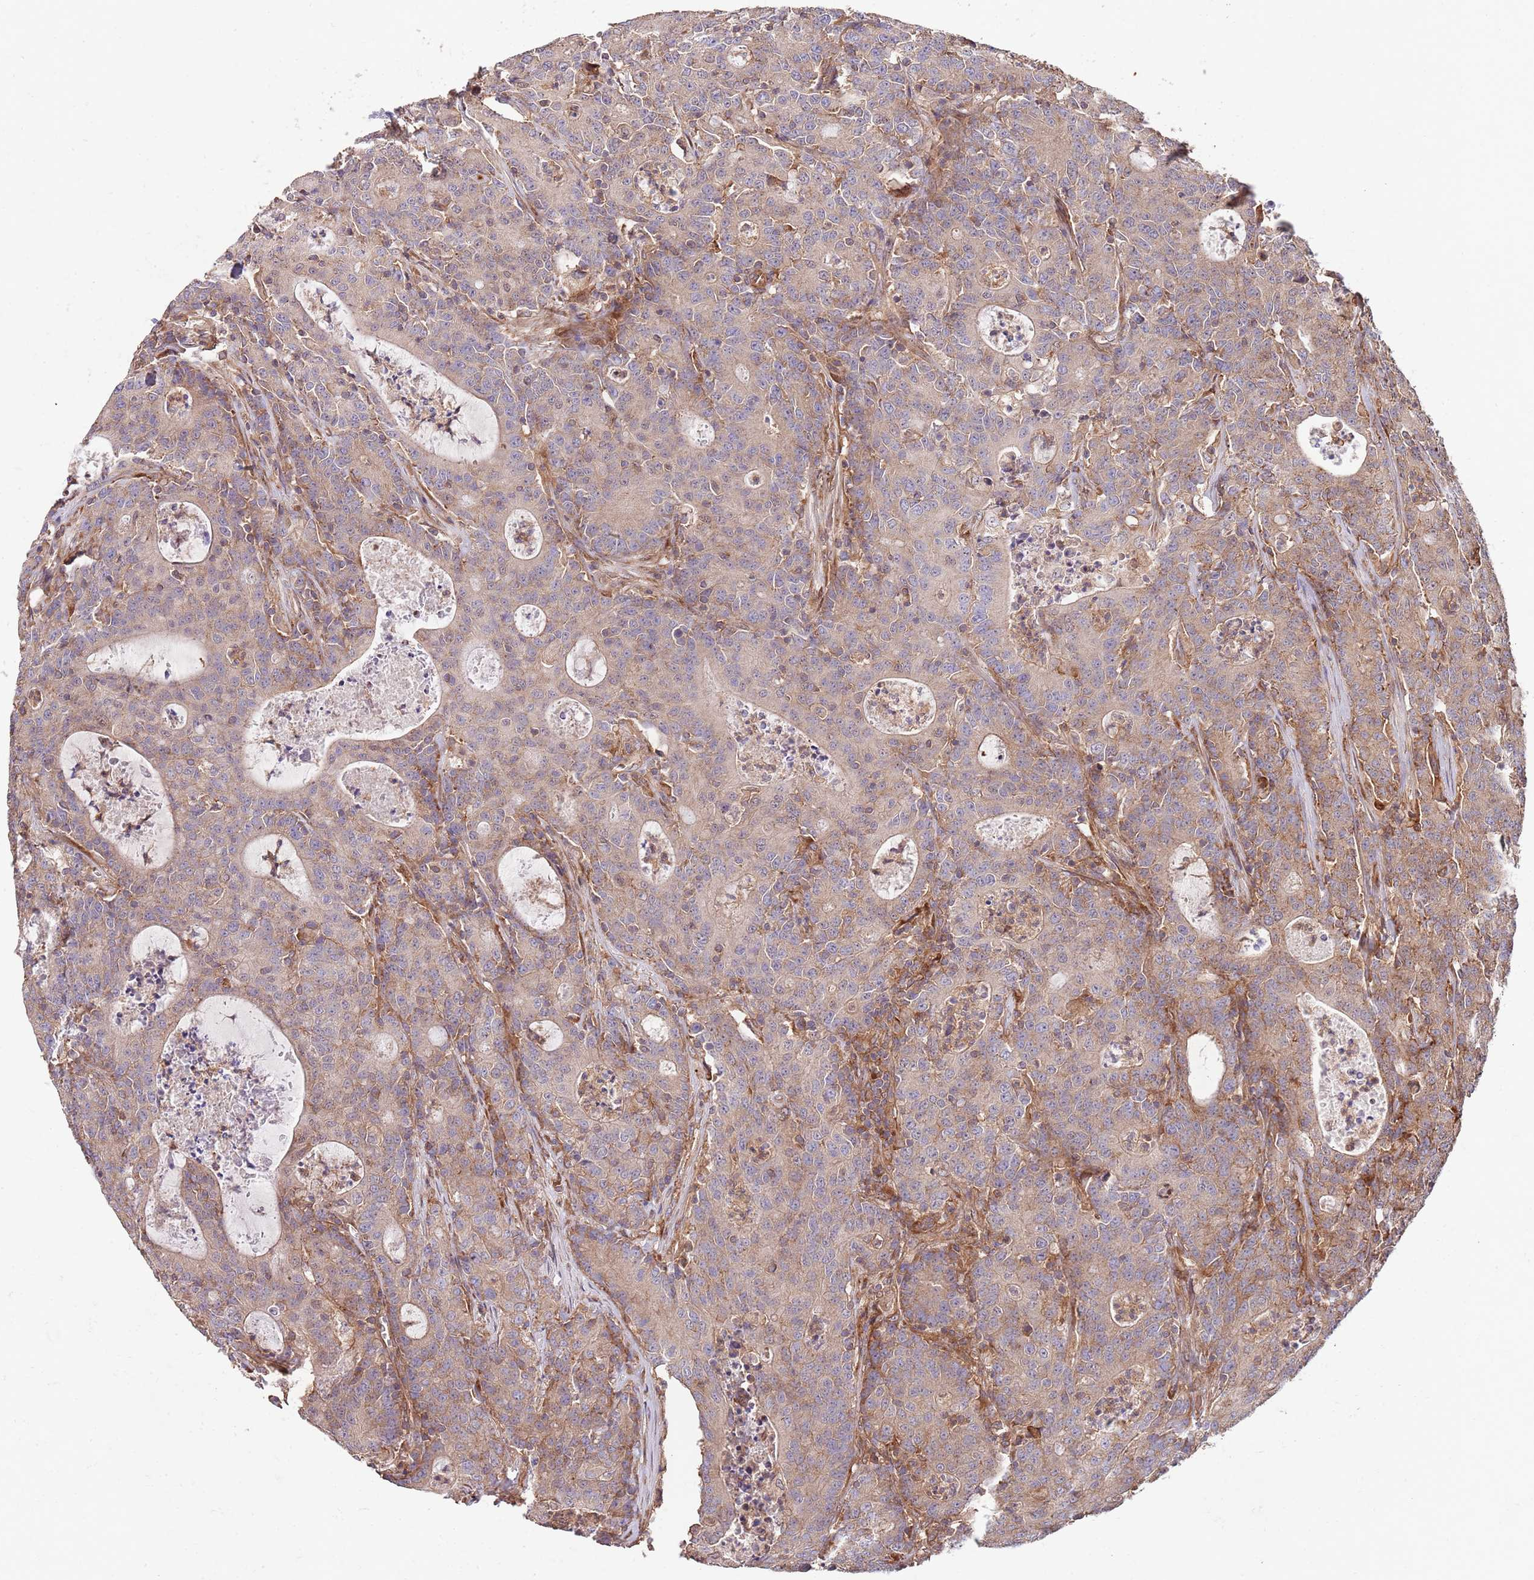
{"staining": {"intensity": "weak", "quantity": "25%-75%", "location": "cytoplasmic/membranous,nuclear"}, "tissue": "colorectal cancer", "cell_type": "Tumor cells", "image_type": "cancer", "snomed": [{"axis": "morphology", "description": "Adenocarcinoma, NOS"}, {"axis": "topography", "description": "Colon"}], "caption": "Human colorectal cancer stained with a protein marker reveals weak staining in tumor cells.", "gene": "RNF19B", "patient": {"sex": "male", "age": 83}}